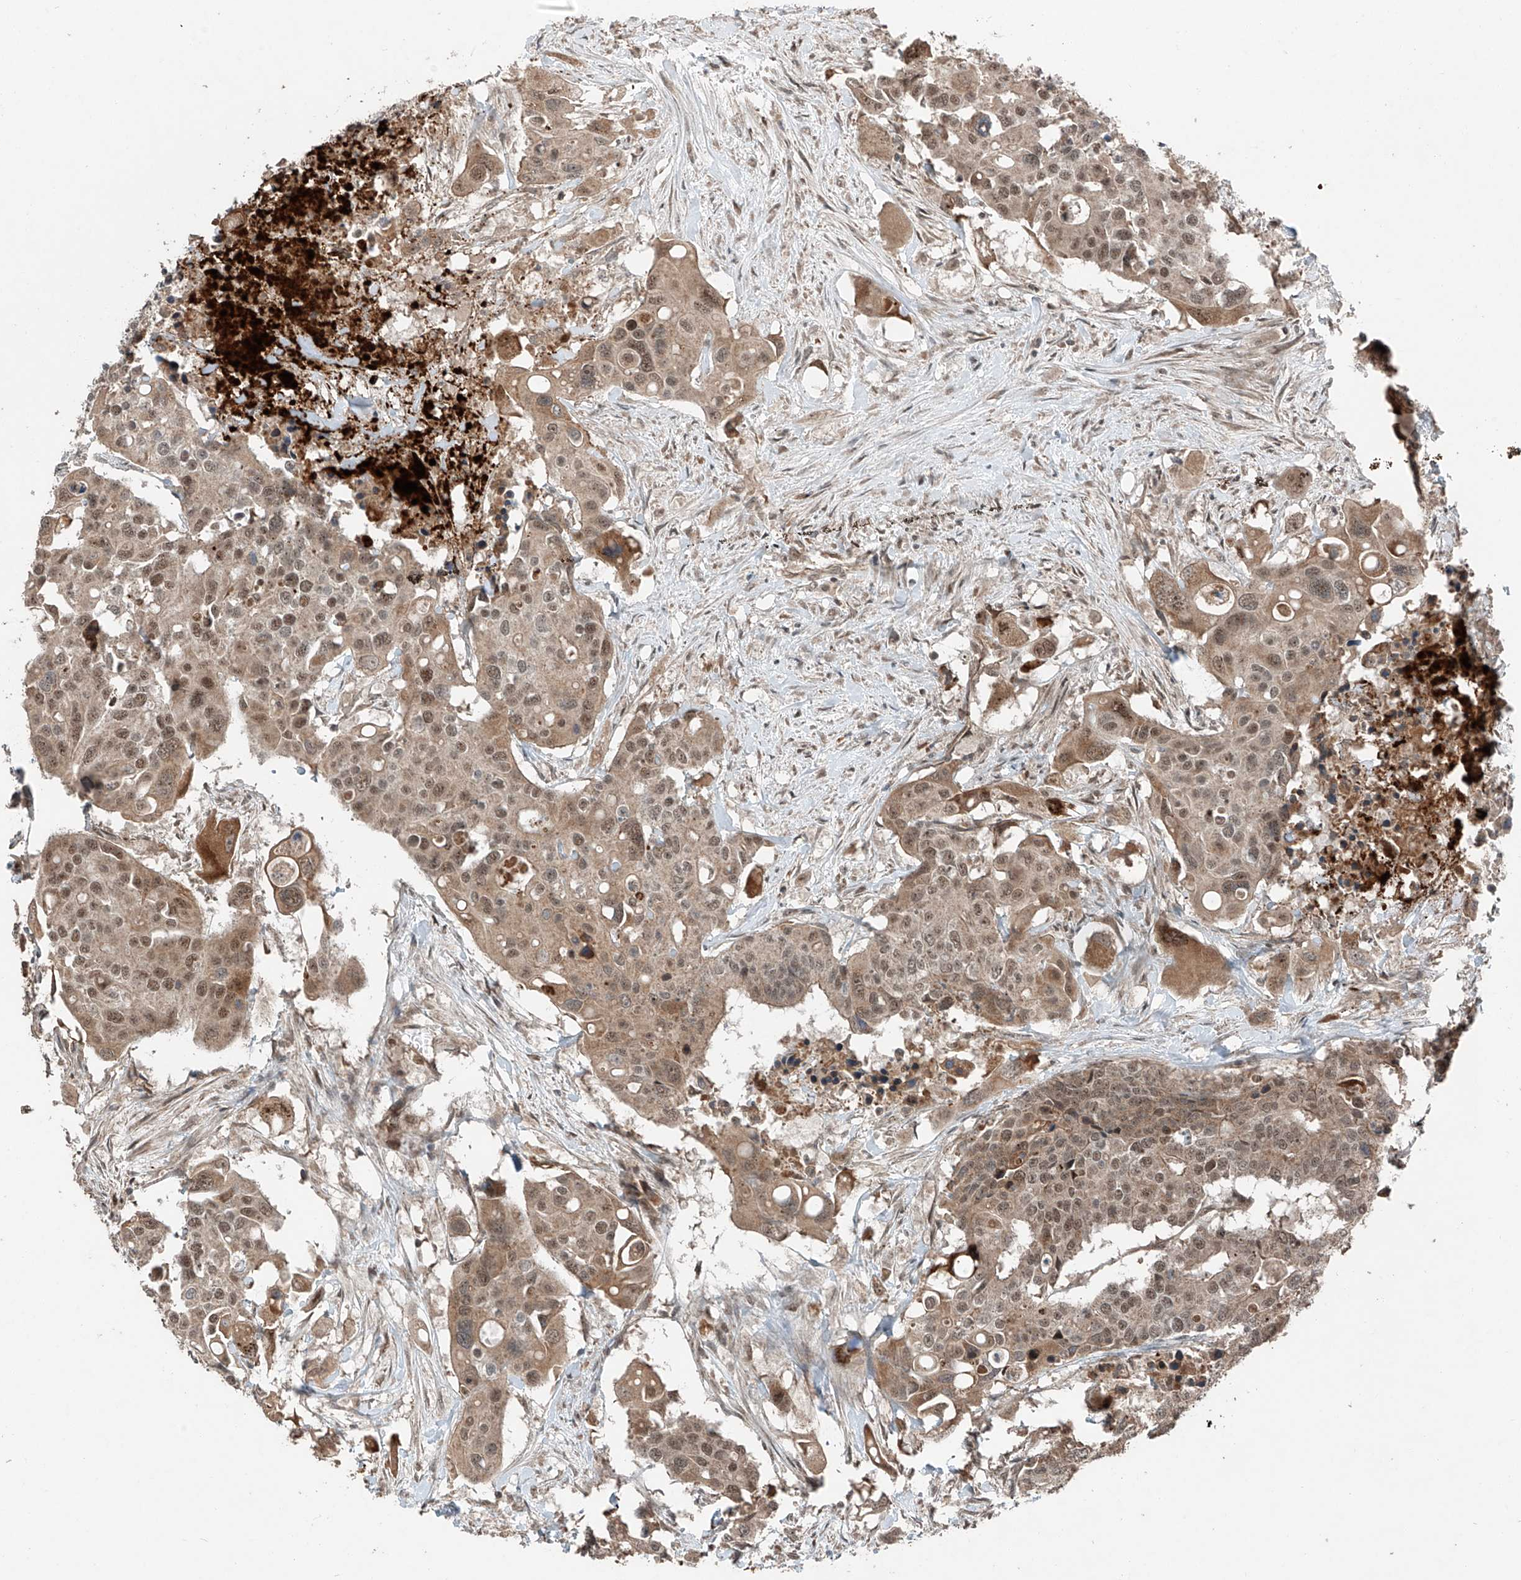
{"staining": {"intensity": "moderate", "quantity": ">75%", "location": "cytoplasmic/membranous,nuclear"}, "tissue": "colorectal cancer", "cell_type": "Tumor cells", "image_type": "cancer", "snomed": [{"axis": "morphology", "description": "Adenocarcinoma, NOS"}, {"axis": "topography", "description": "Colon"}], "caption": "Colorectal cancer was stained to show a protein in brown. There is medium levels of moderate cytoplasmic/membranous and nuclear staining in approximately >75% of tumor cells.", "gene": "ZNF620", "patient": {"sex": "male", "age": 77}}